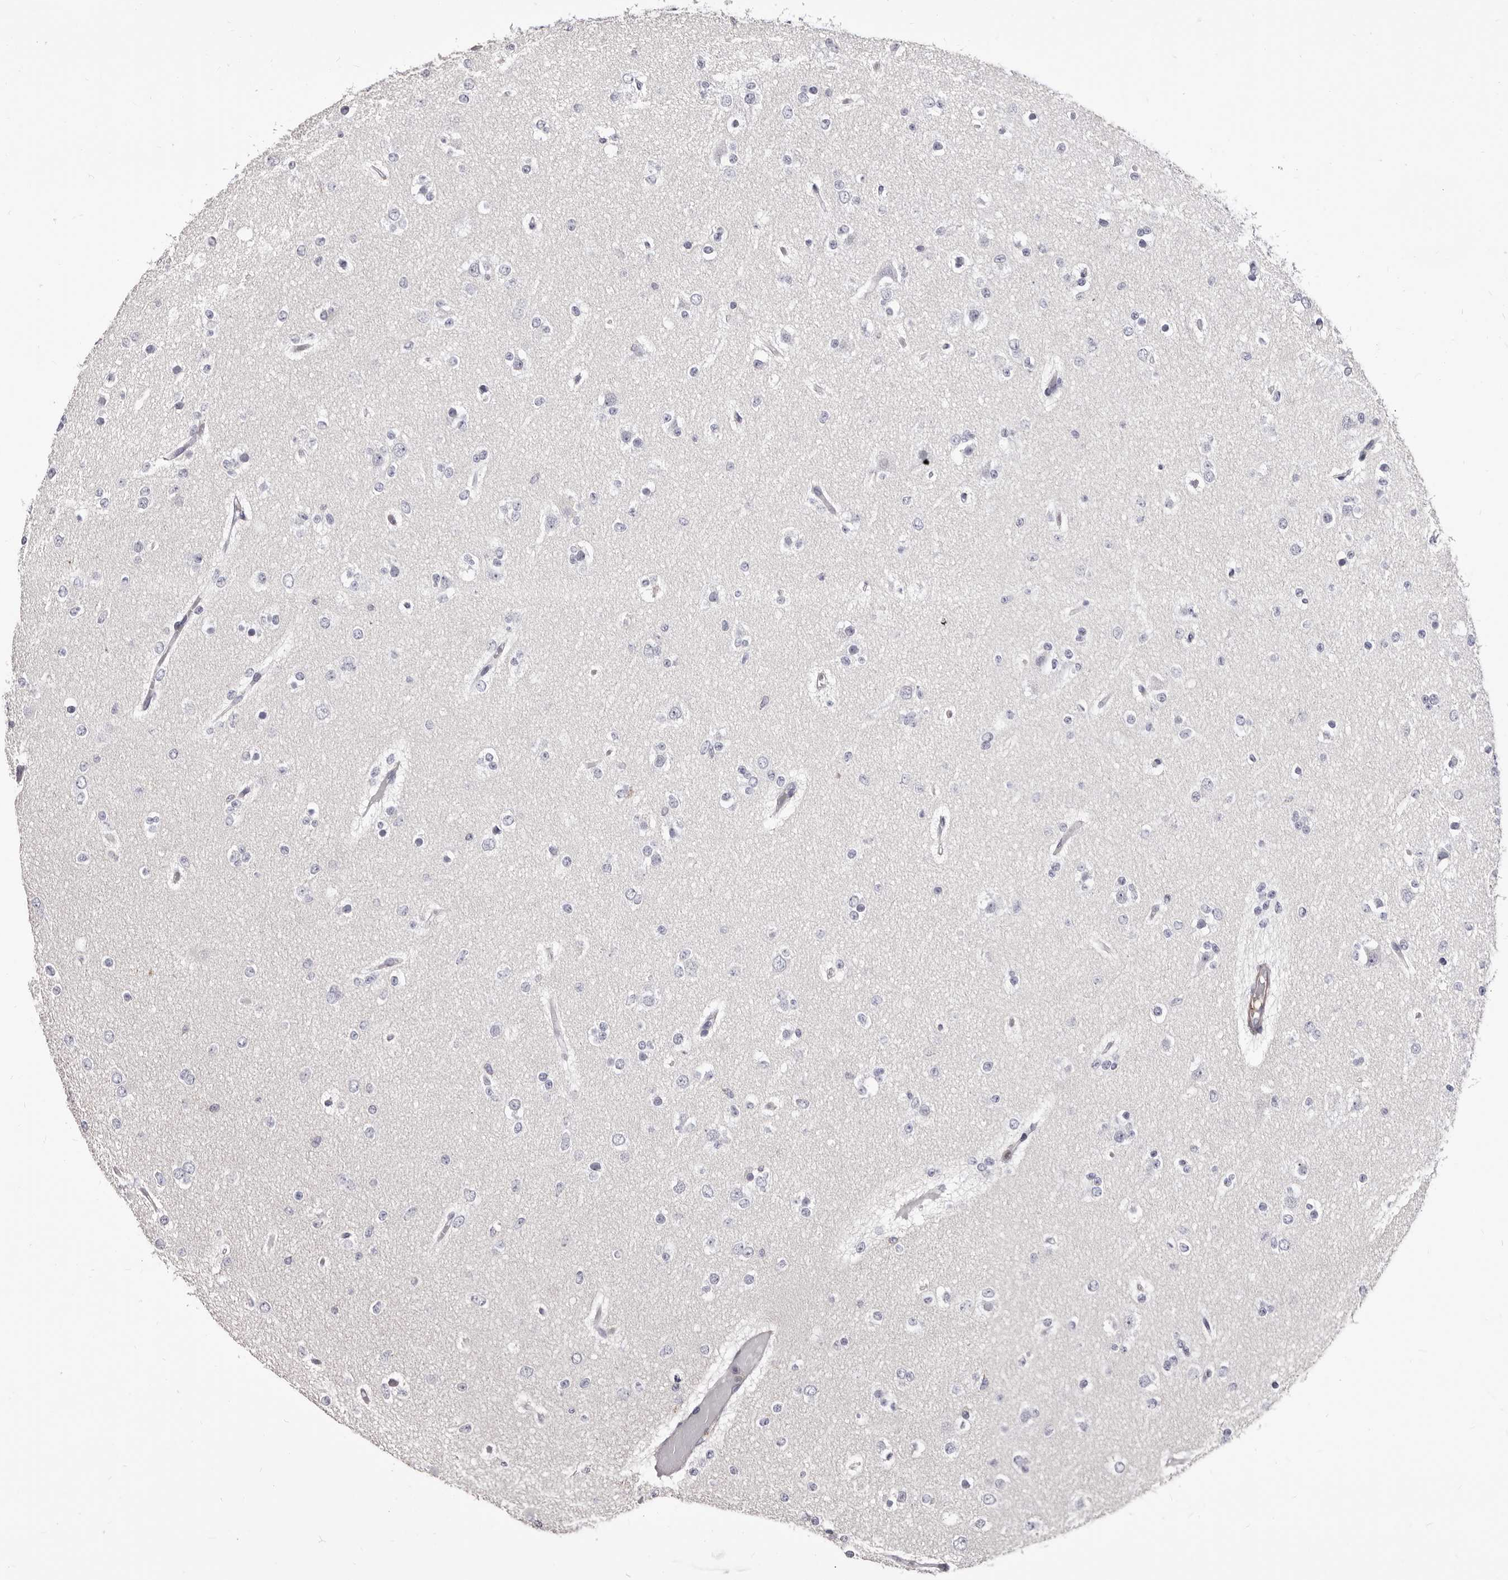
{"staining": {"intensity": "negative", "quantity": "none", "location": "none"}, "tissue": "glioma", "cell_type": "Tumor cells", "image_type": "cancer", "snomed": [{"axis": "morphology", "description": "Glioma, malignant, Low grade"}, {"axis": "topography", "description": "Brain"}], "caption": "High power microscopy photomicrograph of an immunohistochemistry histopathology image of malignant low-grade glioma, revealing no significant staining in tumor cells.", "gene": "NIBAN1", "patient": {"sex": "female", "age": 22}}